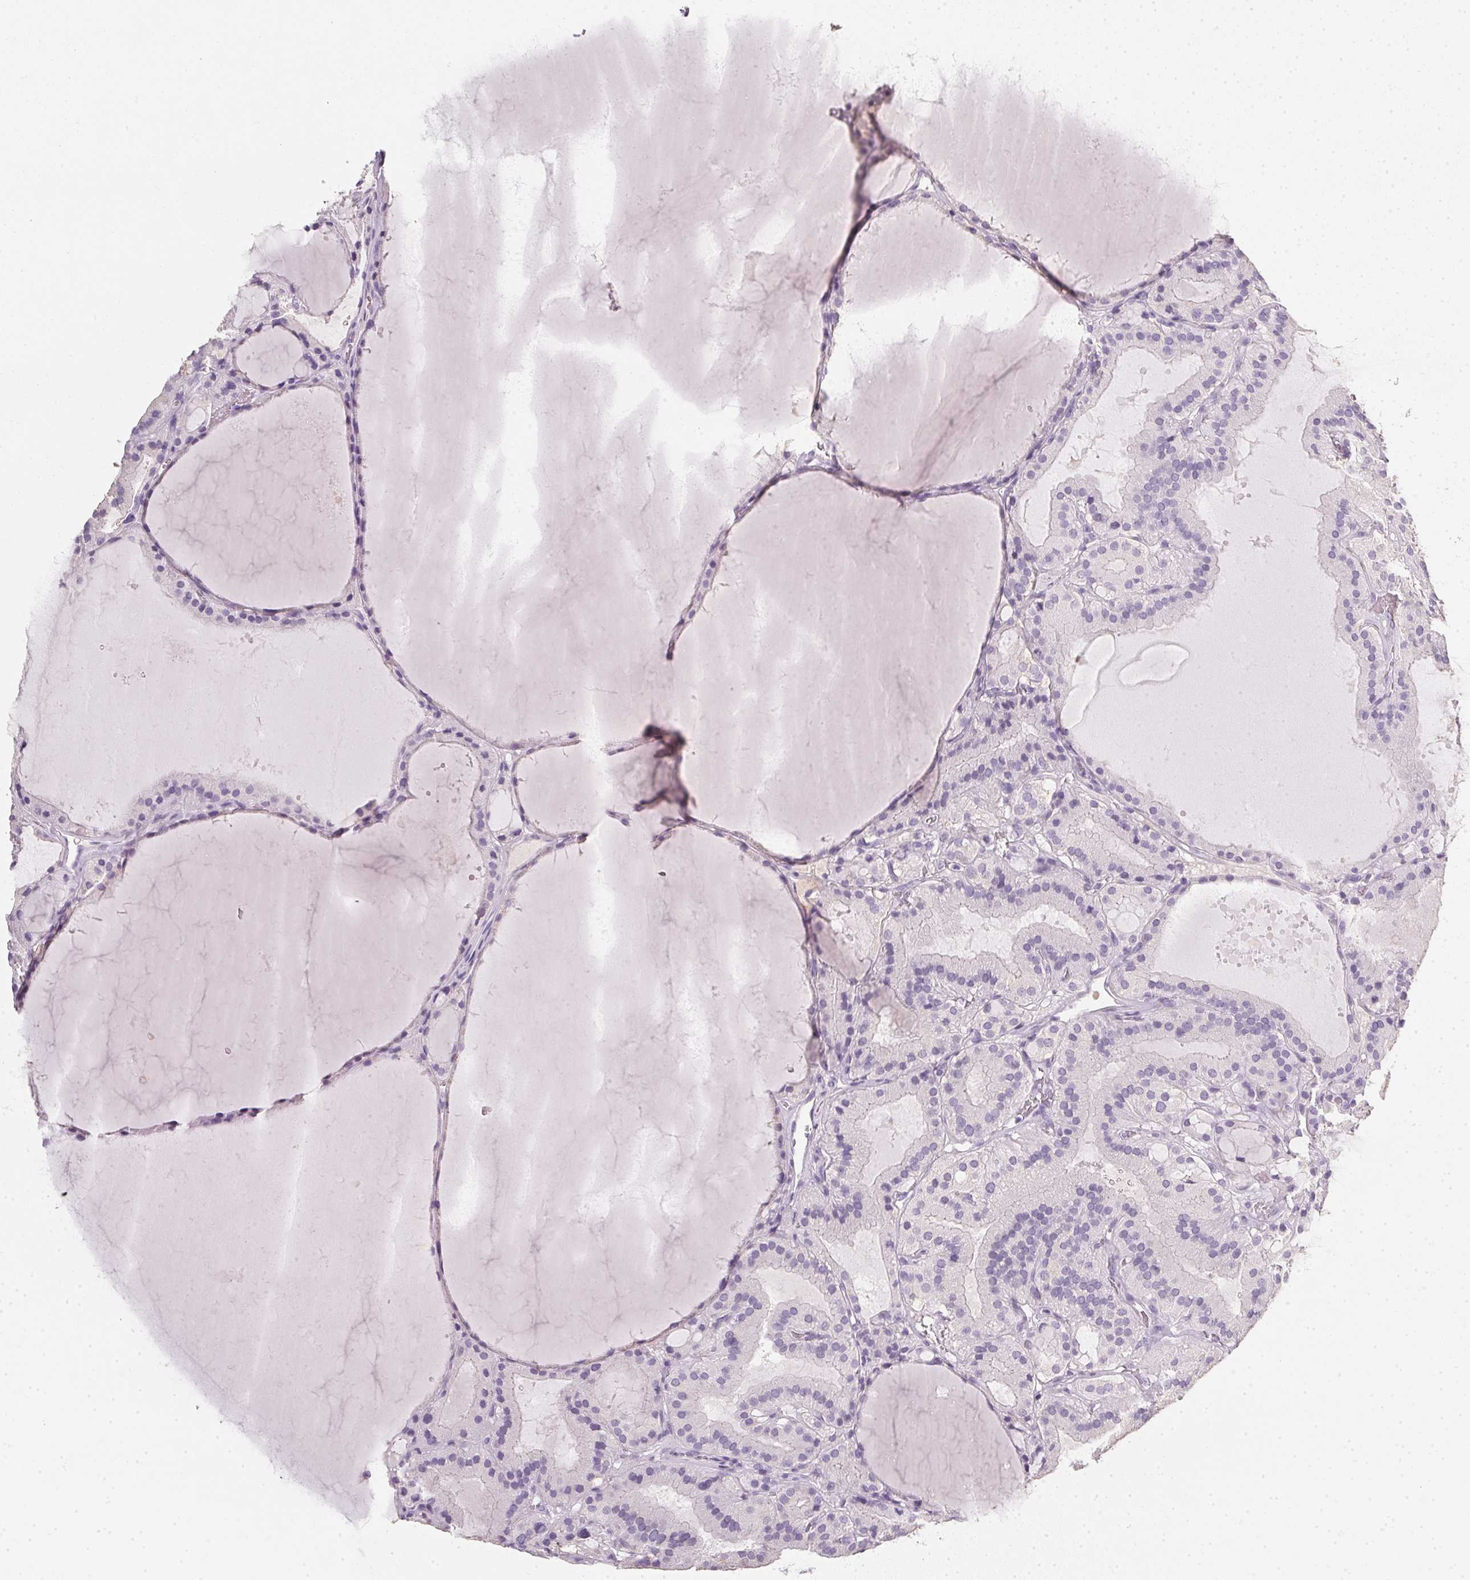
{"staining": {"intensity": "negative", "quantity": "none", "location": "none"}, "tissue": "thyroid cancer", "cell_type": "Tumor cells", "image_type": "cancer", "snomed": [{"axis": "morphology", "description": "Papillary adenocarcinoma, NOS"}, {"axis": "topography", "description": "Thyroid gland"}], "caption": "This is a photomicrograph of immunohistochemistry (IHC) staining of thyroid cancer (papillary adenocarcinoma), which shows no staining in tumor cells. (DAB (3,3'-diaminobenzidine) IHC, high magnification).", "gene": "TMEM72", "patient": {"sex": "male", "age": 87}}